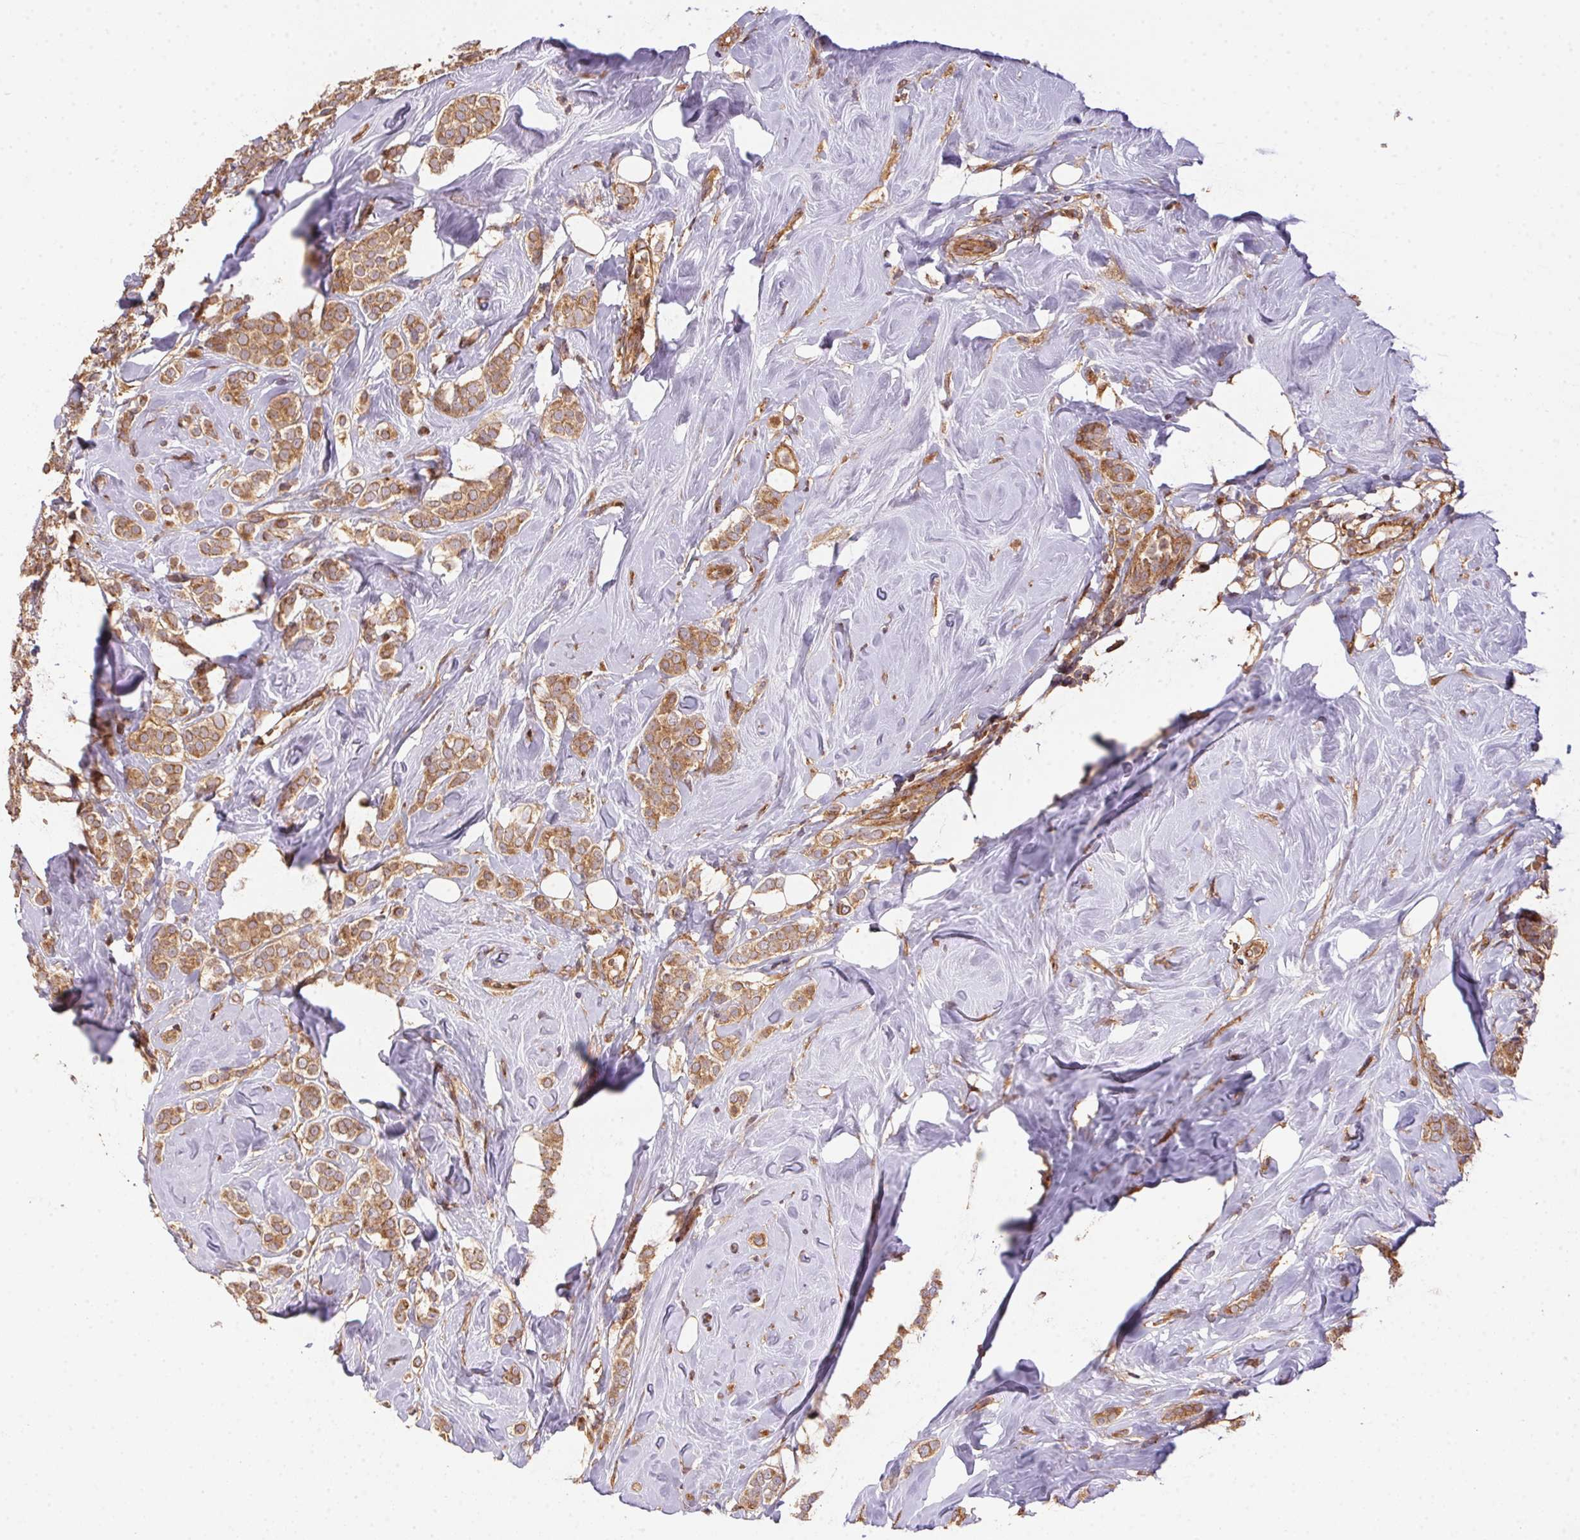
{"staining": {"intensity": "moderate", "quantity": ">75%", "location": "cytoplasmic/membranous"}, "tissue": "breast cancer", "cell_type": "Tumor cells", "image_type": "cancer", "snomed": [{"axis": "morphology", "description": "Lobular carcinoma"}, {"axis": "topography", "description": "Breast"}], "caption": "Immunohistochemistry of lobular carcinoma (breast) reveals medium levels of moderate cytoplasmic/membranous expression in about >75% of tumor cells.", "gene": "USE1", "patient": {"sex": "female", "age": 49}}